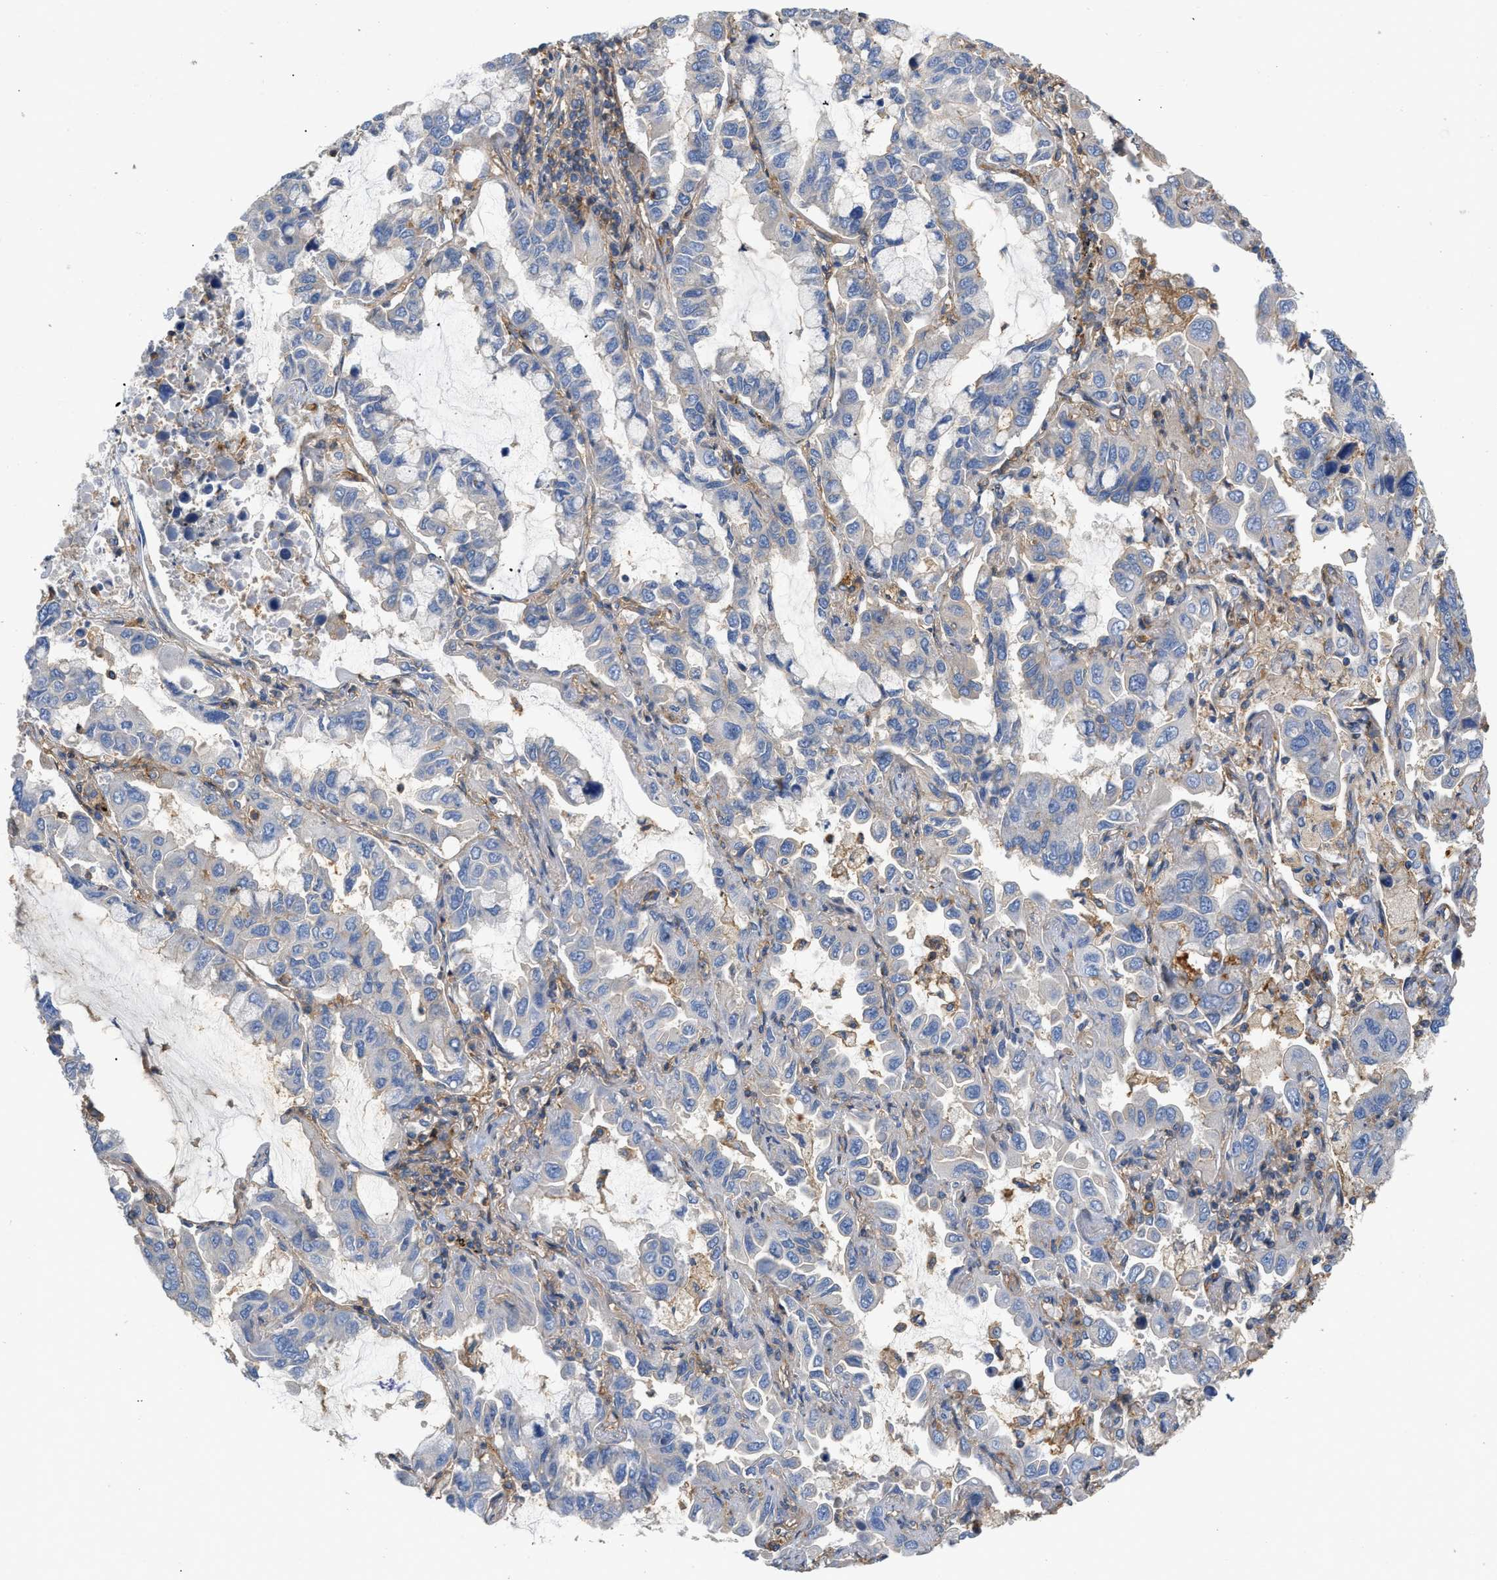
{"staining": {"intensity": "negative", "quantity": "none", "location": "none"}, "tissue": "lung cancer", "cell_type": "Tumor cells", "image_type": "cancer", "snomed": [{"axis": "morphology", "description": "Adenocarcinoma, NOS"}, {"axis": "topography", "description": "Lung"}], "caption": "Human lung adenocarcinoma stained for a protein using immunohistochemistry (IHC) displays no expression in tumor cells.", "gene": "GNB4", "patient": {"sex": "male", "age": 64}}